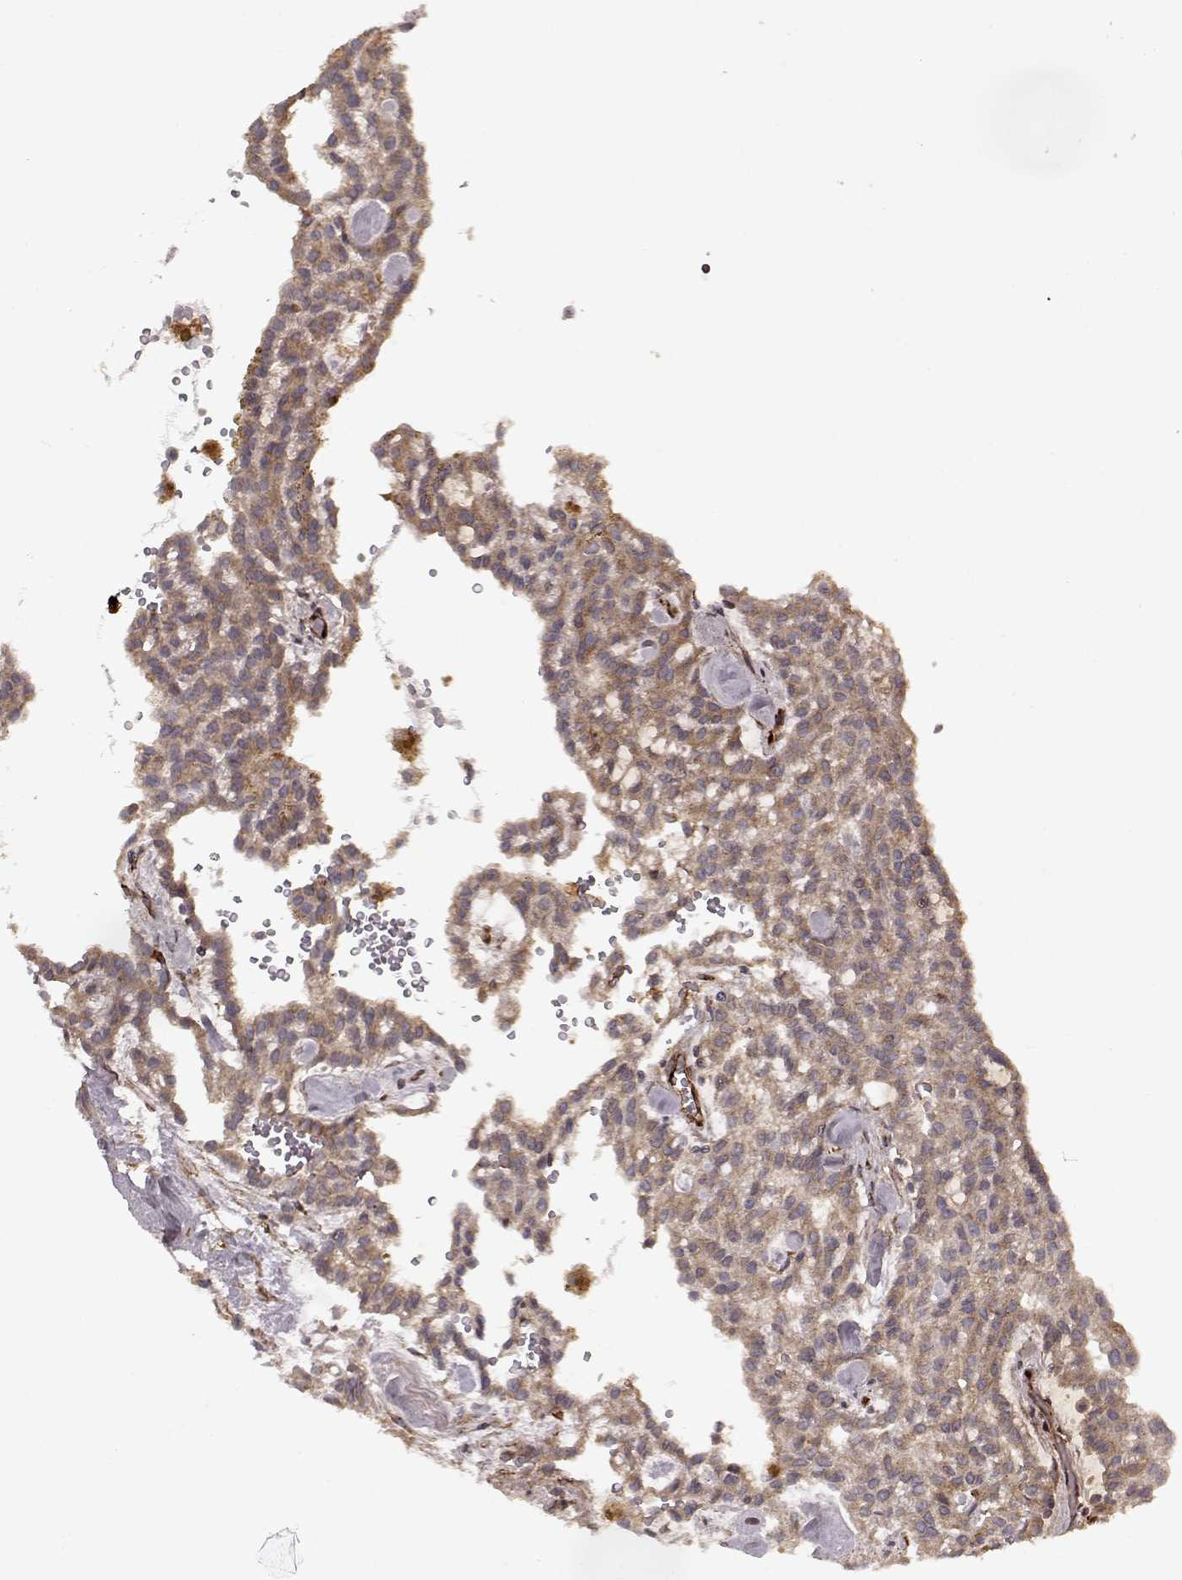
{"staining": {"intensity": "weak", "quantity": "<25%", "location": "cytoplasmic/membranous"}, "tissue": "renal cancer", "cell_type": "Tumor cells", "image_type": "cancer", "snomed": [{"axis": "morphology", "description": "Adenocarcinoma, NOS"}, {"axis": "topography", "description": "Kidney"}], "caption": "This is a photomicrograph of immunohistochemistry (IHC) staining of renal adenocarcinoma, which shows no positivity in tumor cells. (Stains: DAB (3,3'-diaminobenzidine) immunohistochemistry with hematoxylin counter stain, Microscopy: brightfield microscopy at high magnification).", "gene": "FSTL1", "patient": {"sex": "male", "age": 63}}